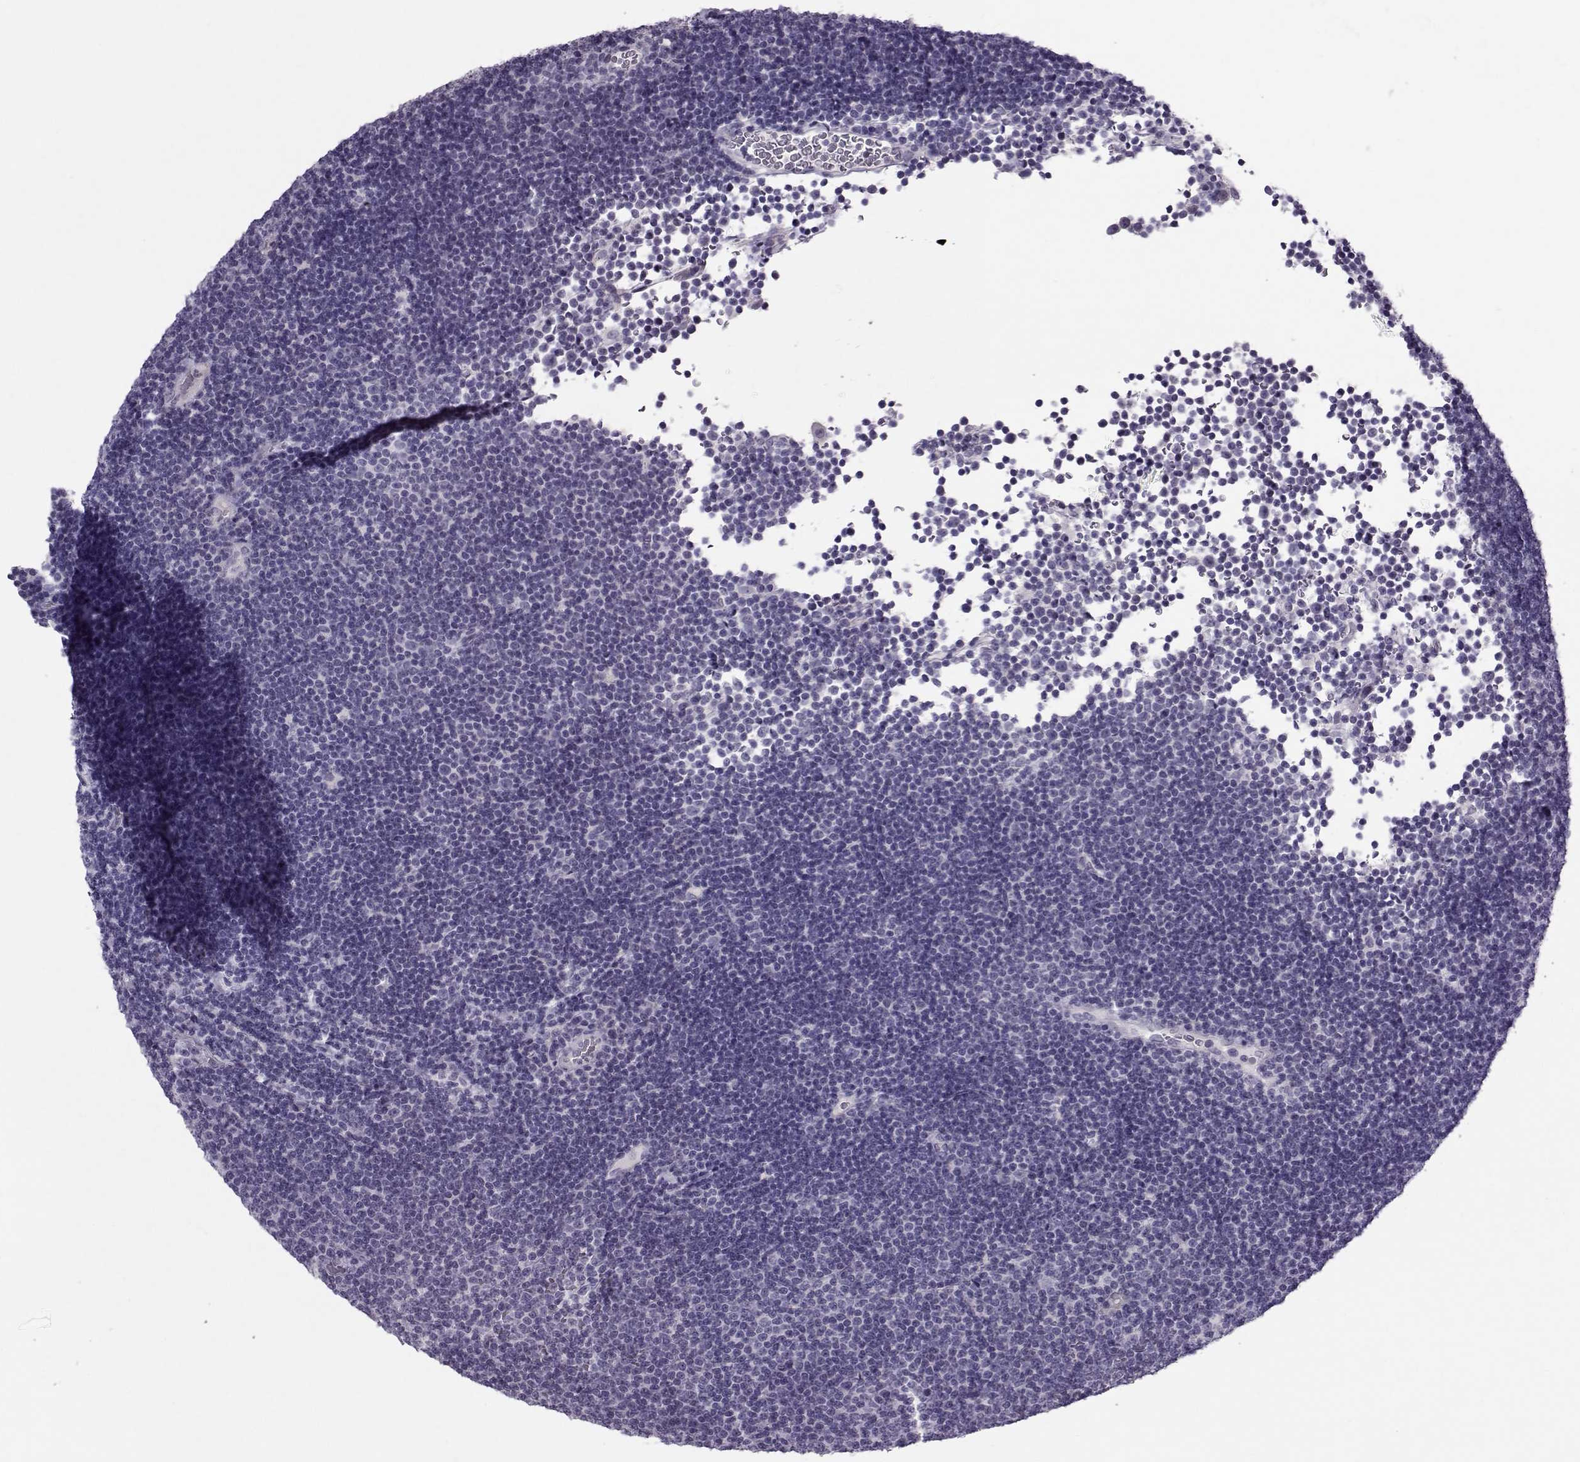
{"staining": {"intensity": "negative", "quantity": "none", "location": "none"}, "tissue": "lymphoma", "cell_type": "Tumor cells", "image_type": "cancer", "snomed": [{"axis": "morphology", "description": "Malignant lymphoma, non-Hodgkin's type, Low grade"}, {"axis": "topography", "description": "Brain"}], "caption": "The immunohistochemistry image has no significant positivity in tumor cells of lymphoma tissue. (Stains: DAB (3,3'-diaminobenzidine) immunohistochemistry (IHC) with hematoxylin counter stain, Microscopy: brightfield microscopy at high magnification).", "gene": "ASRGL1", "patient": {"sex": "female", "age": 66}}